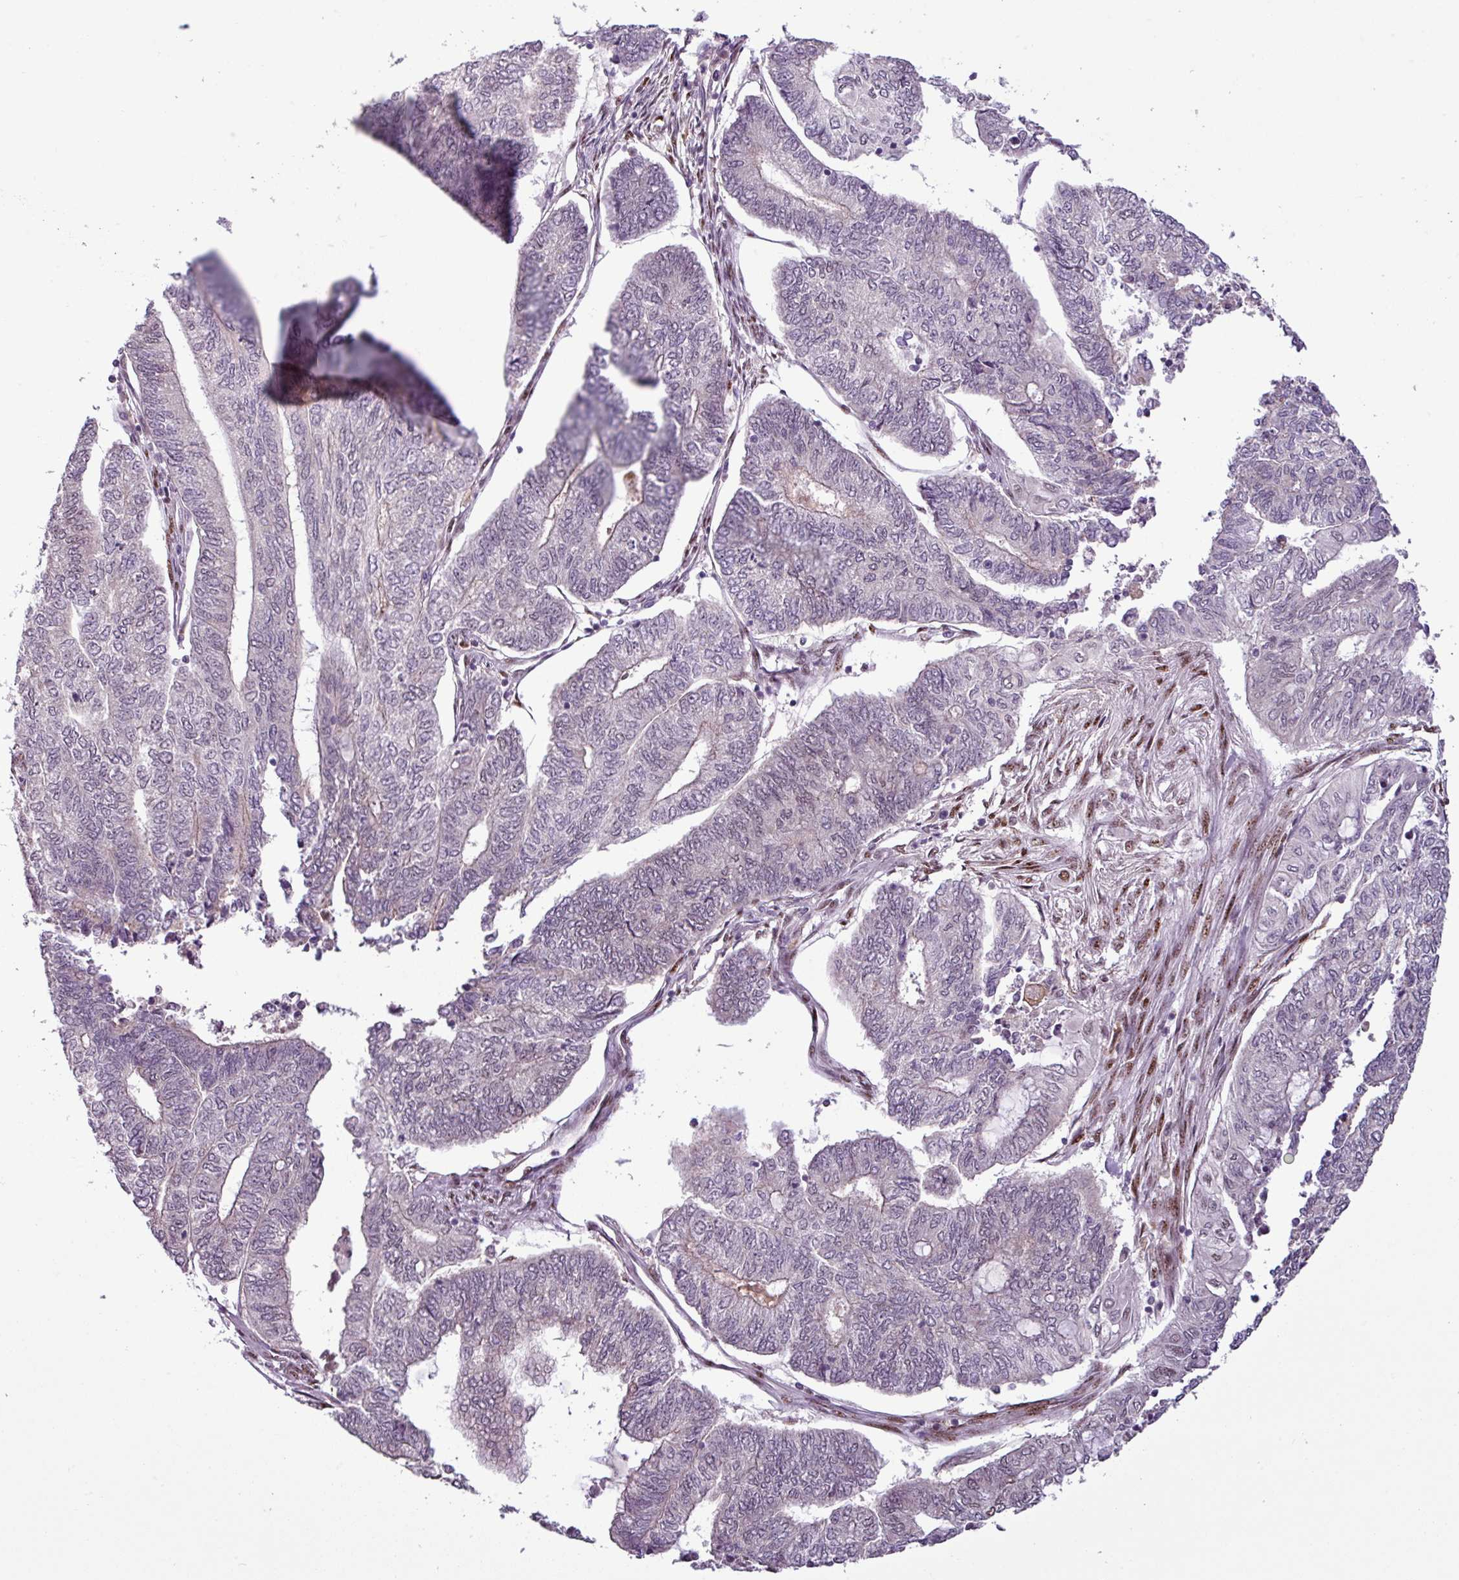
{"staining": {"intensity": "negative", "quantity": "none", "location": "none"}, "tissue": "endometrial cancer", "cell_type": "Tumor cells", "image_type": "cancer", "snomed": [{"axis": "morphology", "description": "Adenocarcinoma, NOS"}, {"axis": "topography", "description": "Uterus"}, {"axis": "topography", "description": "Endometrium"}], "caption": "IHC of human endometrial cancer reveals no positivity in tumor cells.", "gene": "IRF2BPL", "patient": {"sex": "female", "age": 70}}